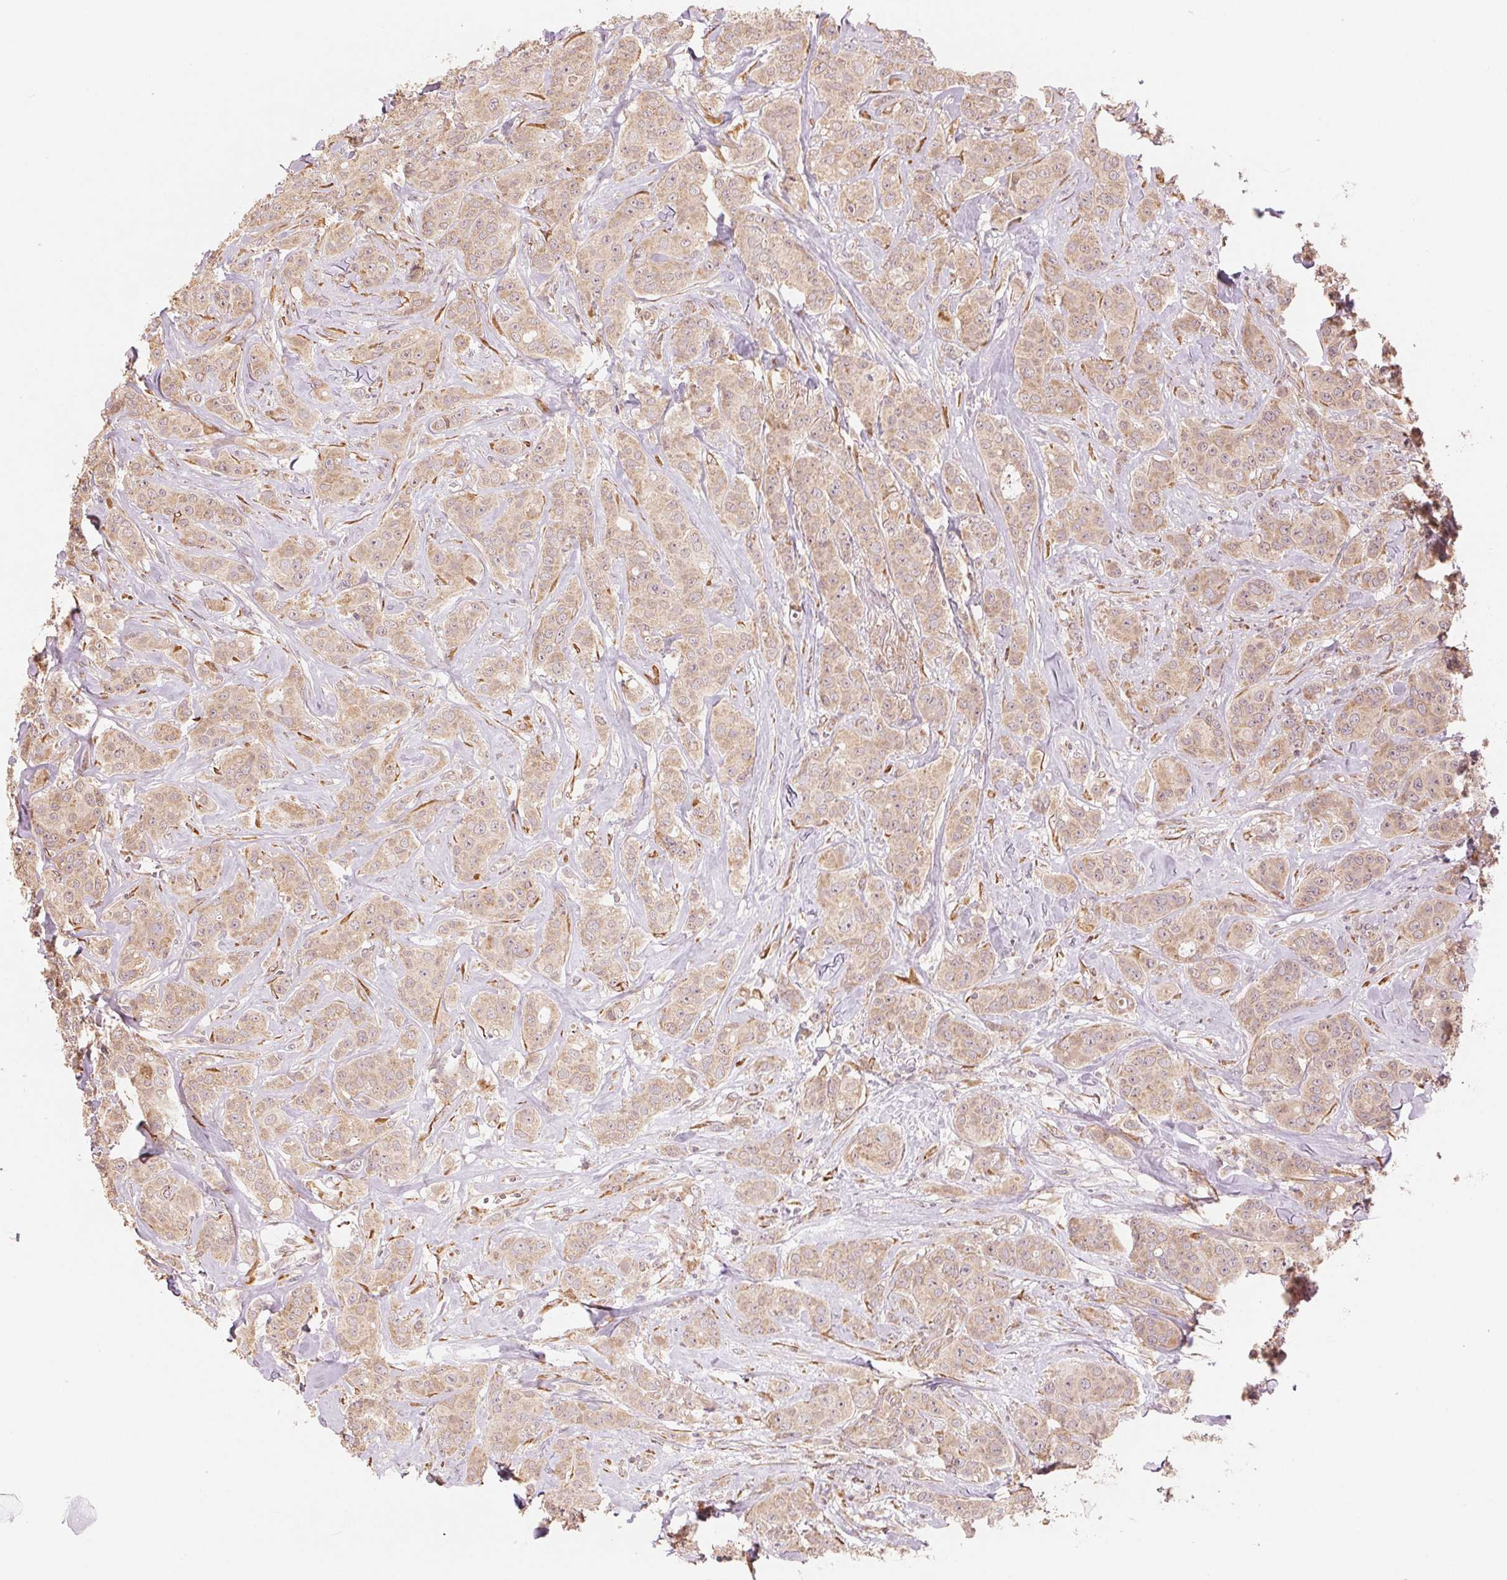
{"staining": {"intensity": "weak", "quantity": ">75%", "location": "cytoplasmic/membranous"}, "tissue": "breast cancer", "cell_type": "Tumor cells", "image_type": "cancer", "snomed": [{"axis": "morphology", "description": "Duct carcinoma"}, {"axis": "topography", "description": "Breast"}], "caption": "Intraductal carcinoma (breast) stained for a protein reveals weak cytoplasmic/membranous positivity in tumor cells.", "gene": "SLC20A1", "patient": {"sex": "female", "age": 43}}